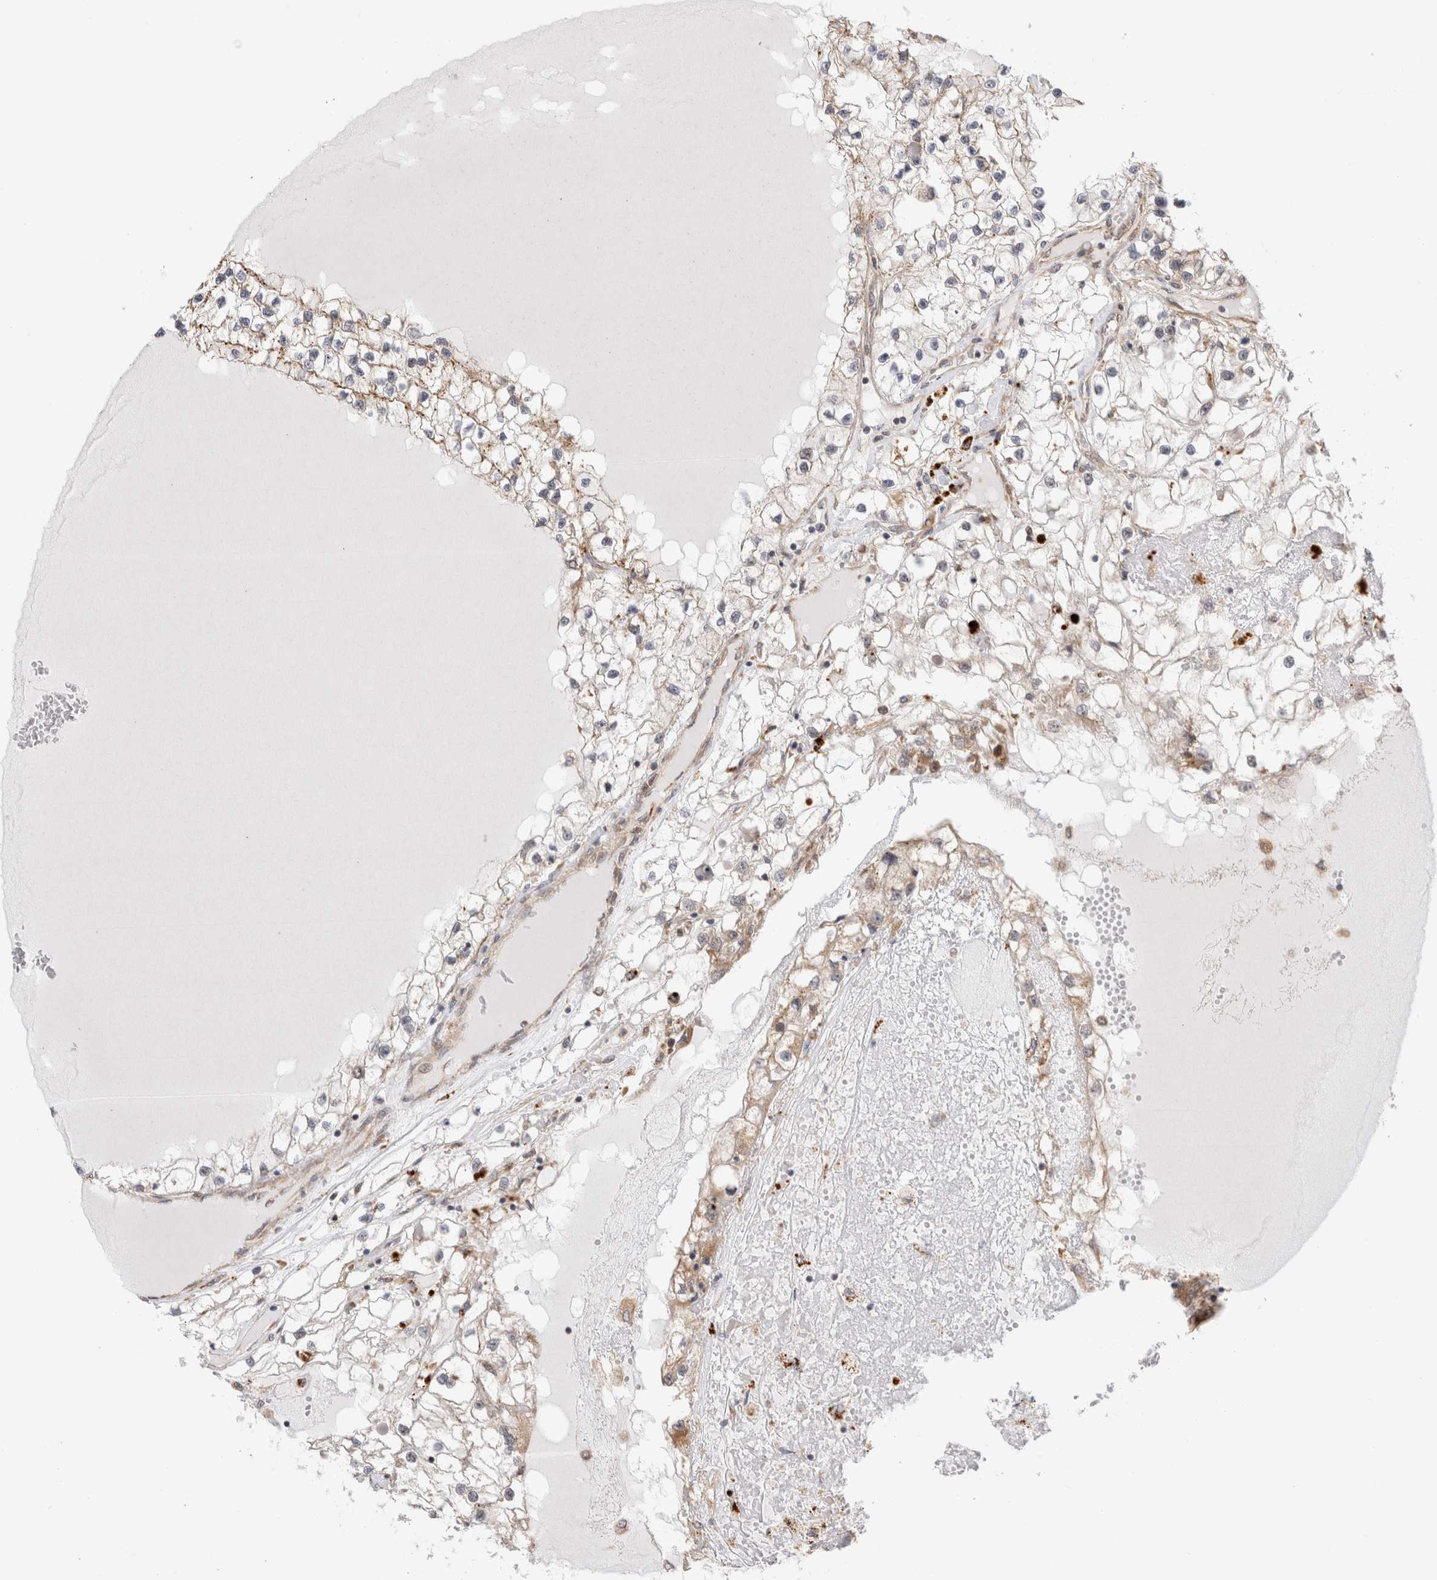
{"staining": {"intensity": "weak", "quantity": "<25%", "location": "cytoplasmic/membranous"}, "tissue": "renal cancer", "cell_type": "Tumor cells", "image_type": "cancer", "snomed": [{"axis": "morphology", "description": "Adenocarcinoma, NOS"}, {"axis": "topography", "description": "Kidney"}], "caption": "This is a image of IHC staining of renal cancer, which shows no staining in tumor cells.", "gene": "ACTL9", "patient": {"sex": "male", "age": 68}}